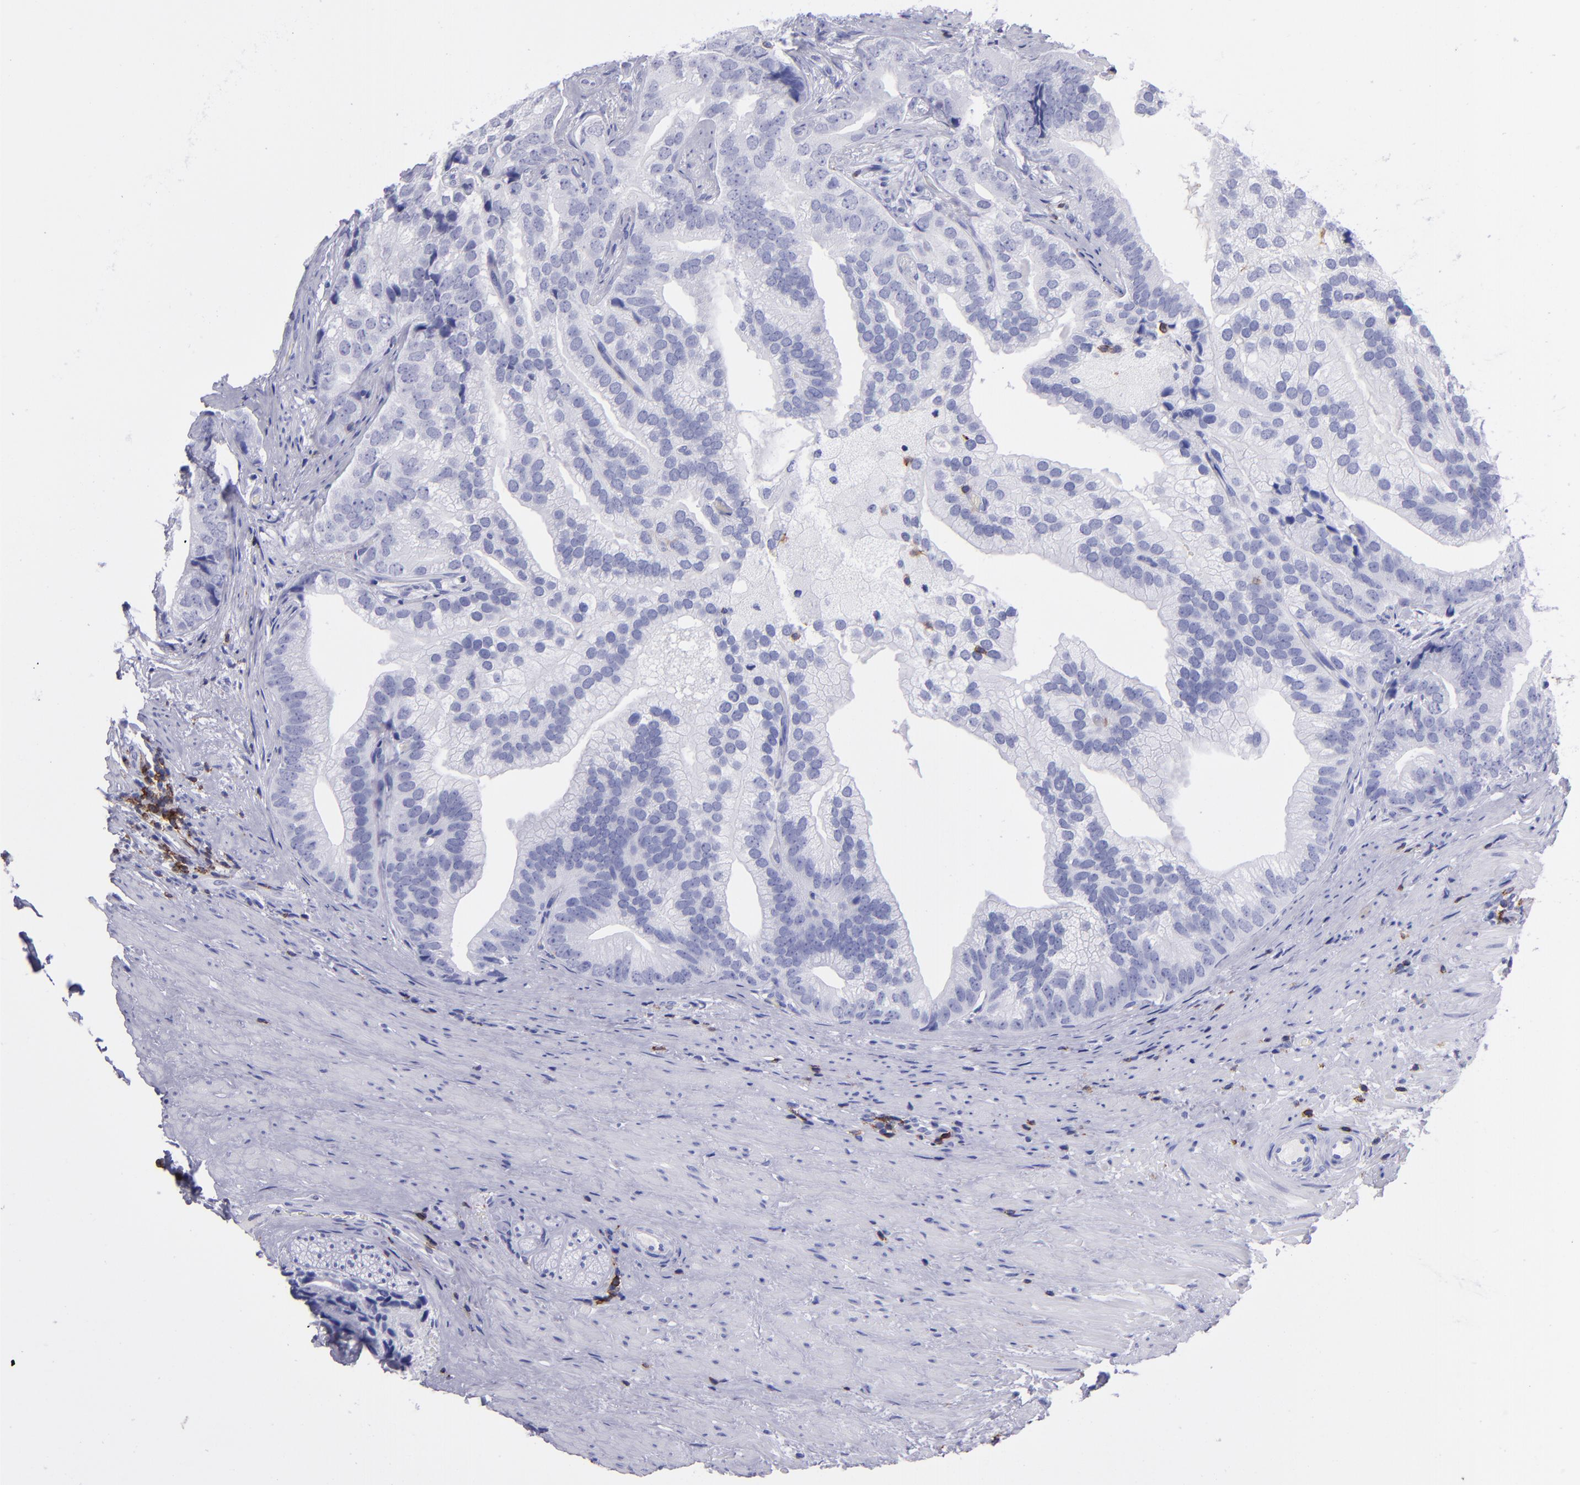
{"staining": {"intensity": "negative", "quantity": "none", "location": "none"}, "tissue": "prostate cancer", "cell_type": "Tumor cells", "image_type": "cancer", "snomed": [{"axis": "morphology", "description": "Adenocarcinoma, Low grade"}, {"axis": "topography", "description": "Prostate"}], "caption": "An image of human prostate cancer (adenocarcinoma (low-grade)) is negative for staining in tumor cells.", "gene": "CD6", "patient": {"sex": "male", "age": 71}}